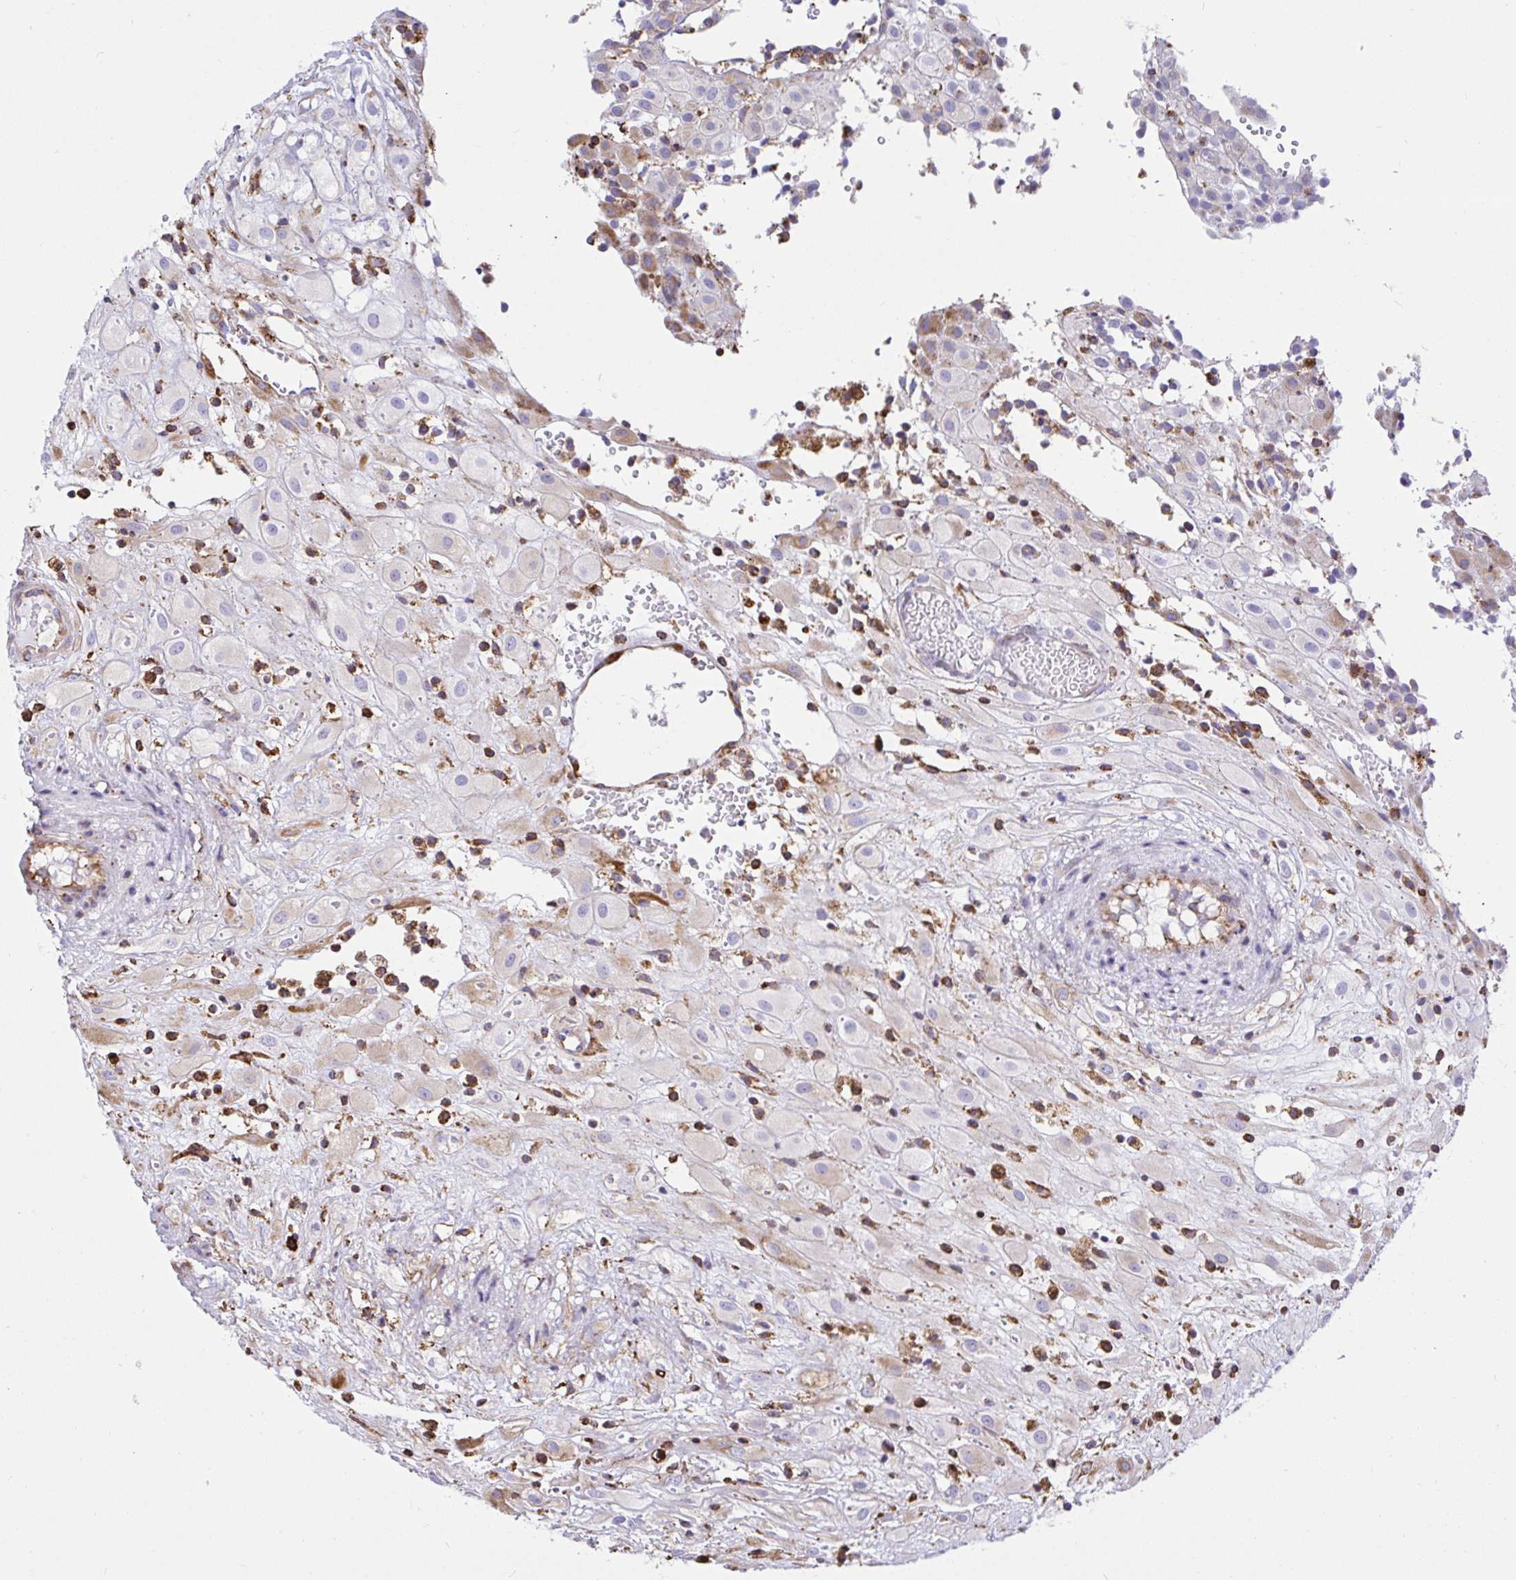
{"staining": {"intensity": "negative", "quantity": "none", "location": "none"}, "tissue": "placenta", "cell_type": "Decidual cells", "image_type": "normal", "snomed": [{"axis": "morphology", "description": "Normal tissue, NOS"}, {"axis": "topography", "description": "Placenta"}], "caption": "This is an immunohistochemistry histopathology image of benign human placenta. There is no expression in decidual cells.", "gene": "CLGN", "patient": {"sex": "female", "age": 24}}